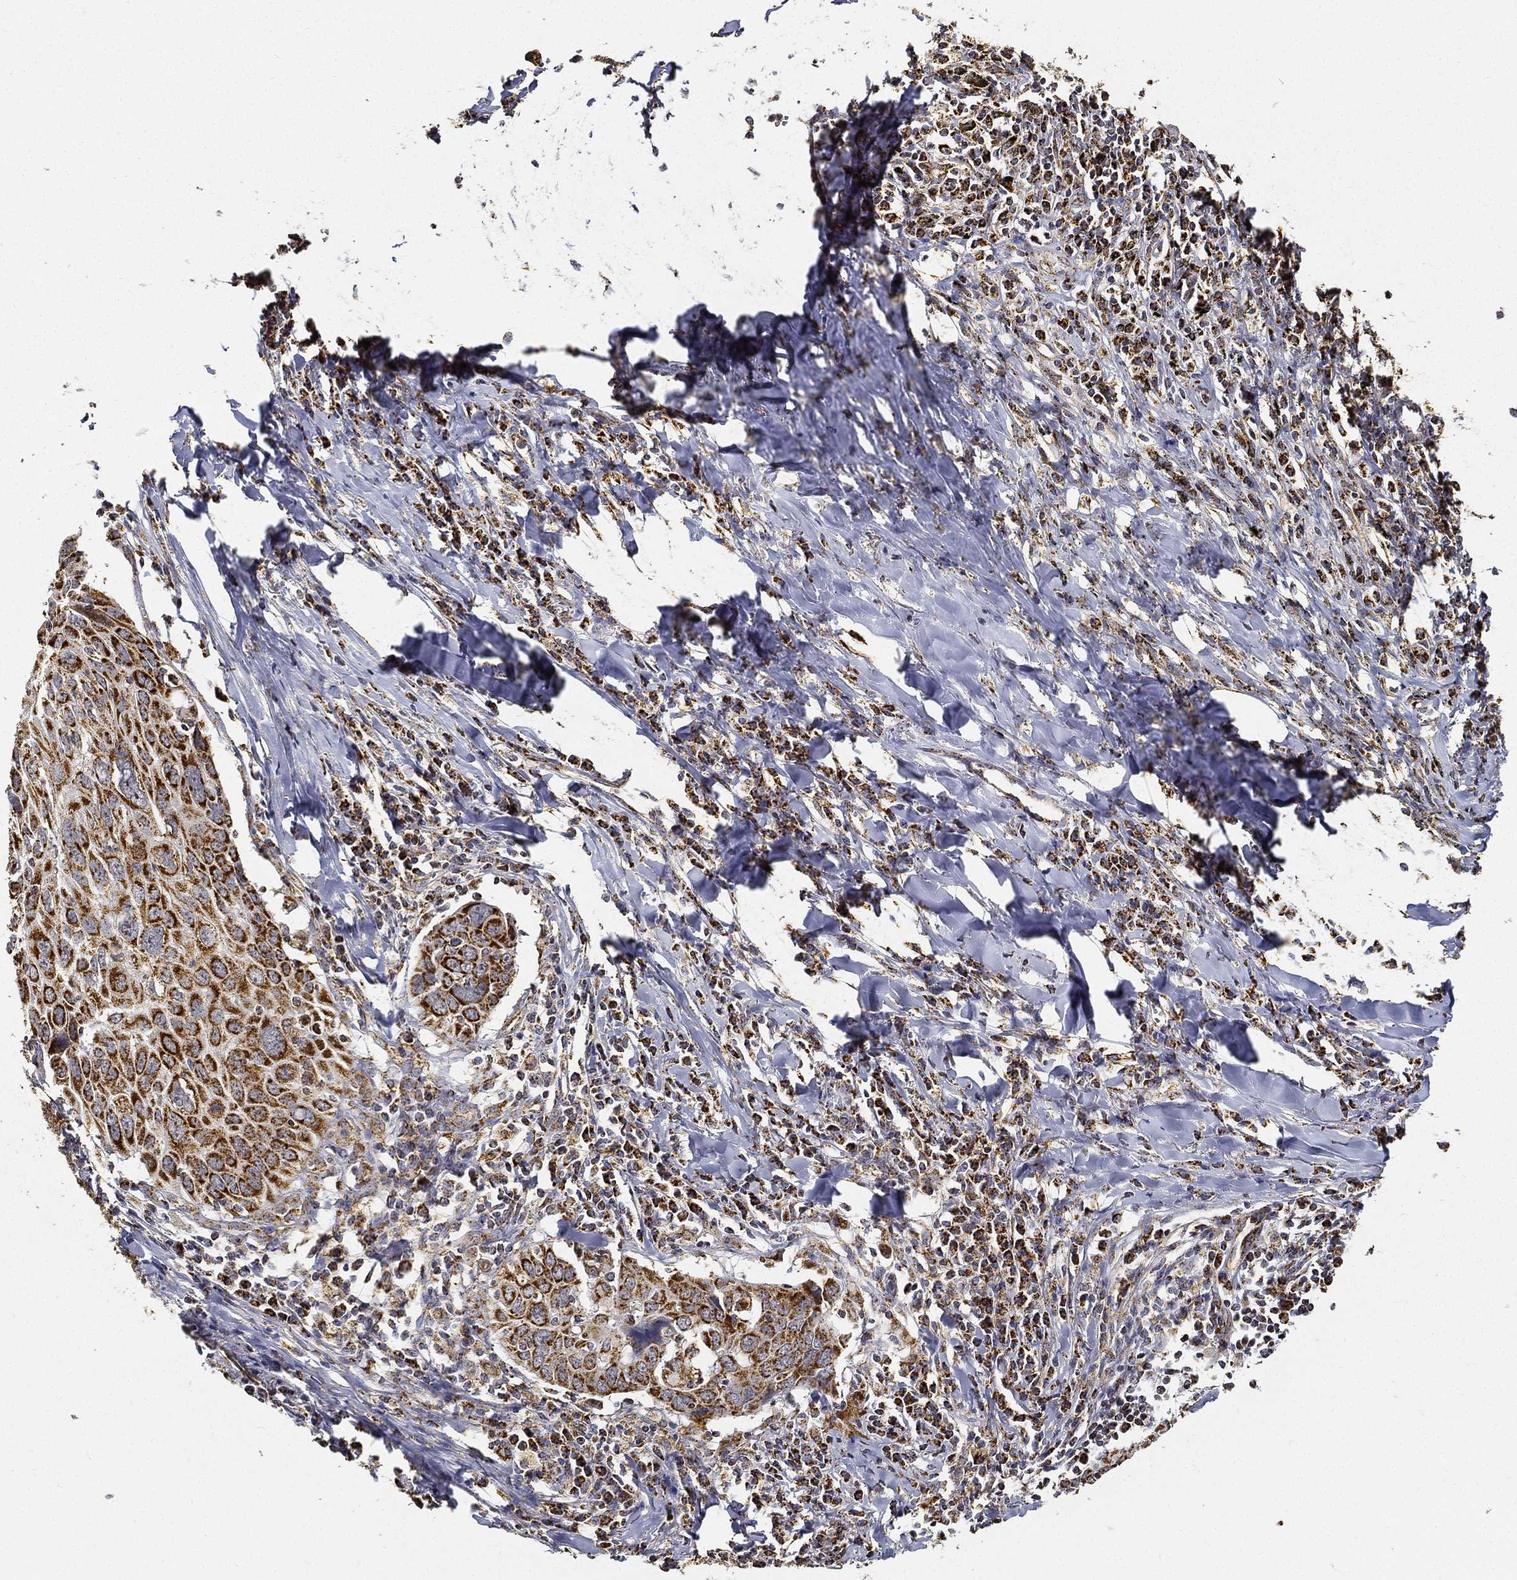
{"staining": {"intensity": "strong", "quantity": "25%-75%", "location": "cytoplasmic/membranous"}, "tissue": "lung cancer", "cell_type": "Tumor cells", "image_type": "cancer", "snomed": [{"axis": "morphology", "description": "Squamous cell carcinoma, NOS"}, {"axis": "topography", "description": "Lung"}], "caption": "IHC of human lung cancer (squamous cell carcinoma) demonstrates high levels of strong cytoplasmic/membranous staining in approximately 25%-75% of tumor cells. (DAB (3,3'-diaminobenzidine) IHC, brown staining for protein, blue staining for nuclei).", "gene": "NDUFAB1", "patient": {"sex": "male", "age": 57}}